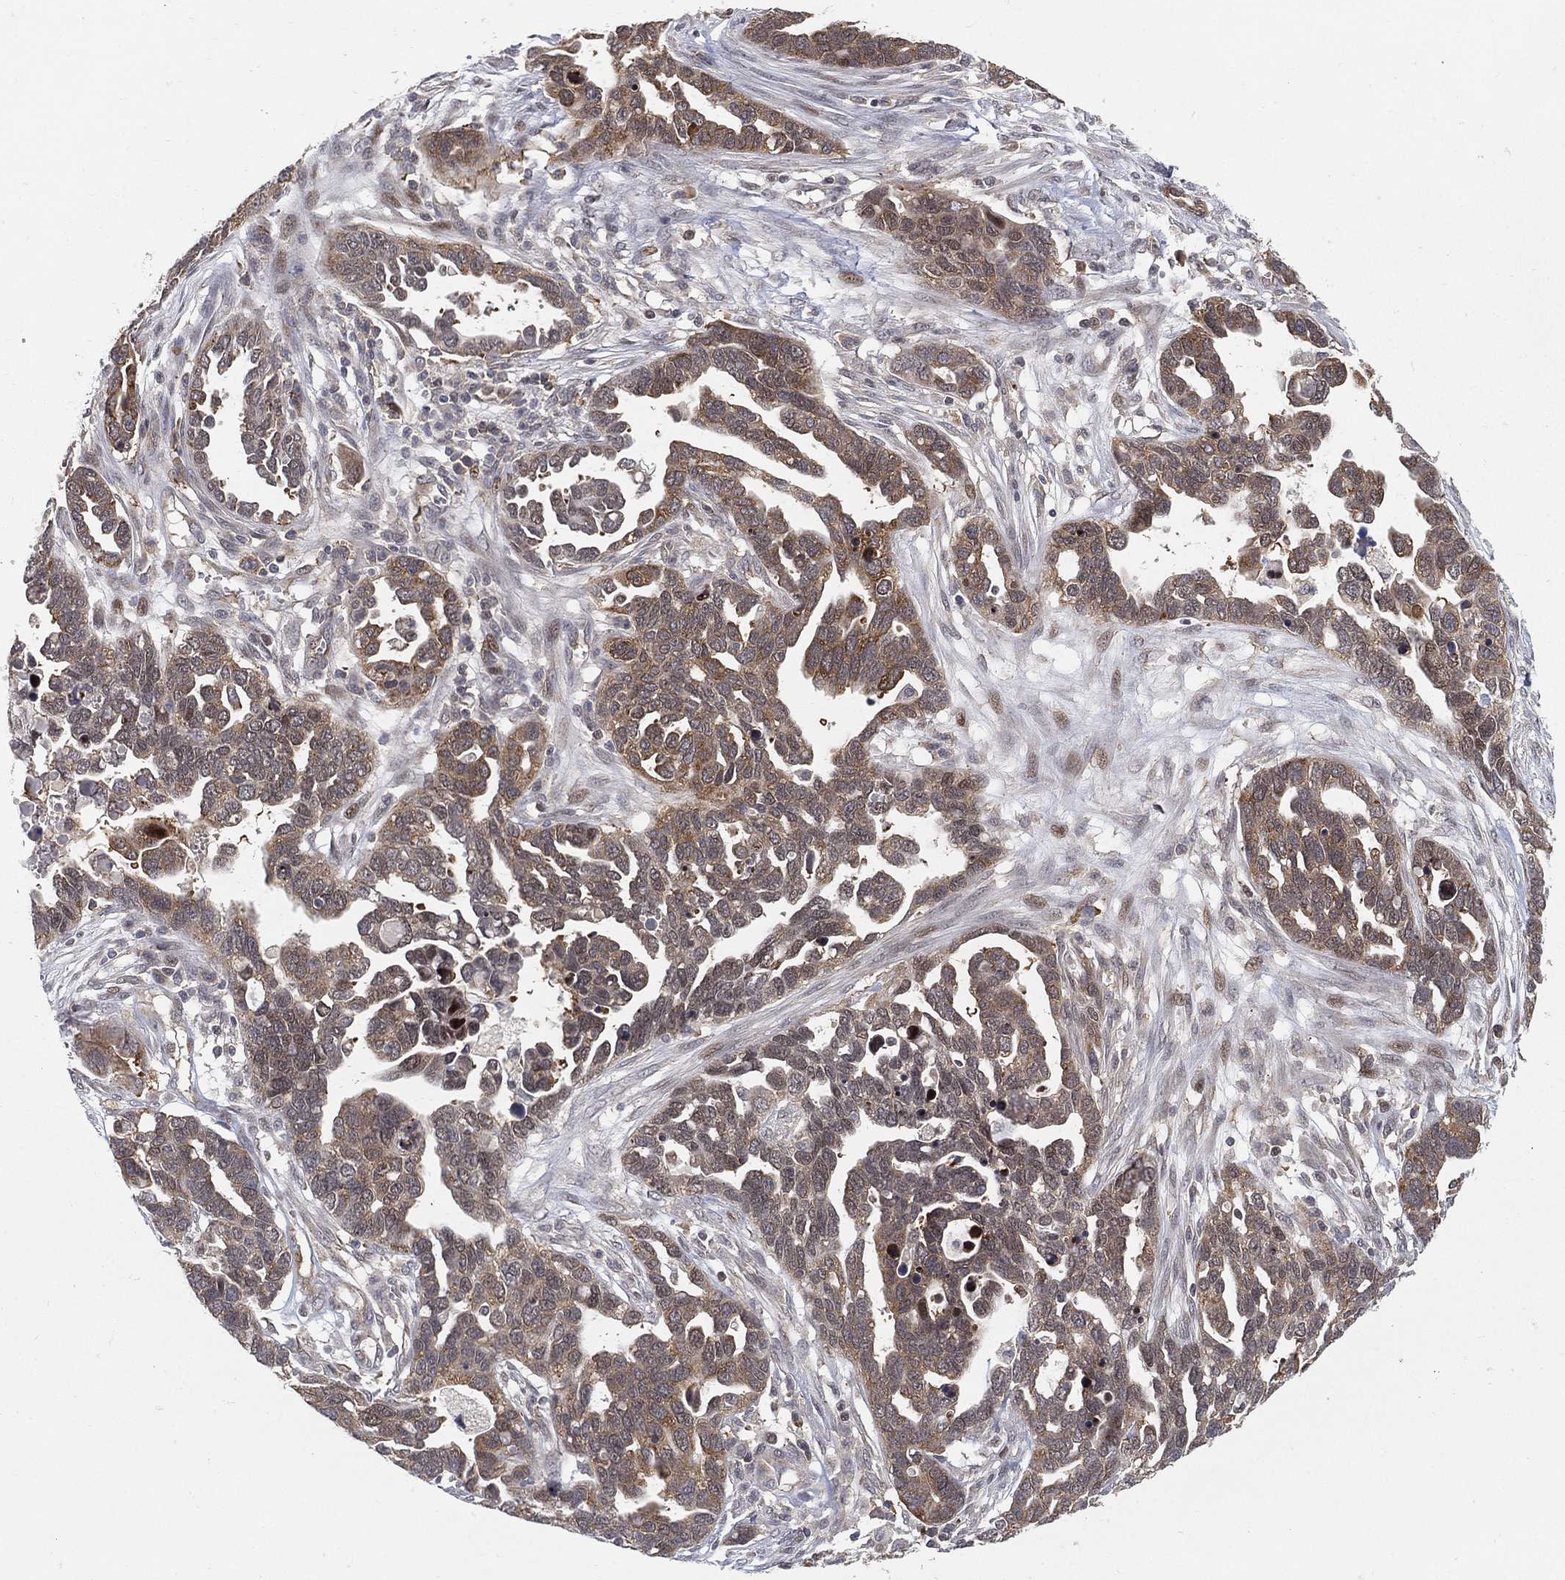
{"staining": {"intensity": "moderate", "quantity": ">75%", "location": "cytoplasmic/membranous"}, "tissue": "ovarian cancer", "cell_type": "Tumor cells", "image_type": "cancer", "snomed": [{"axis": "morphology", "description": "Cystadenocarcinoma, serous, NOS"}, {"axis": "topography", "description": "Ovary"}], "caption": "IHC micrograph of neoplastic tissue: serous cystadenocarcinoma (ovarian) stained using immunohistochemistry exhibits medium levels of moderate protein expression localized specifically in the cytoplasmic/membranous of tumor cells, appearing as a cytoplasmic/membranous brown color.", "gene": "TMTC4", "patient": {"sex": "female", "age": 54}}